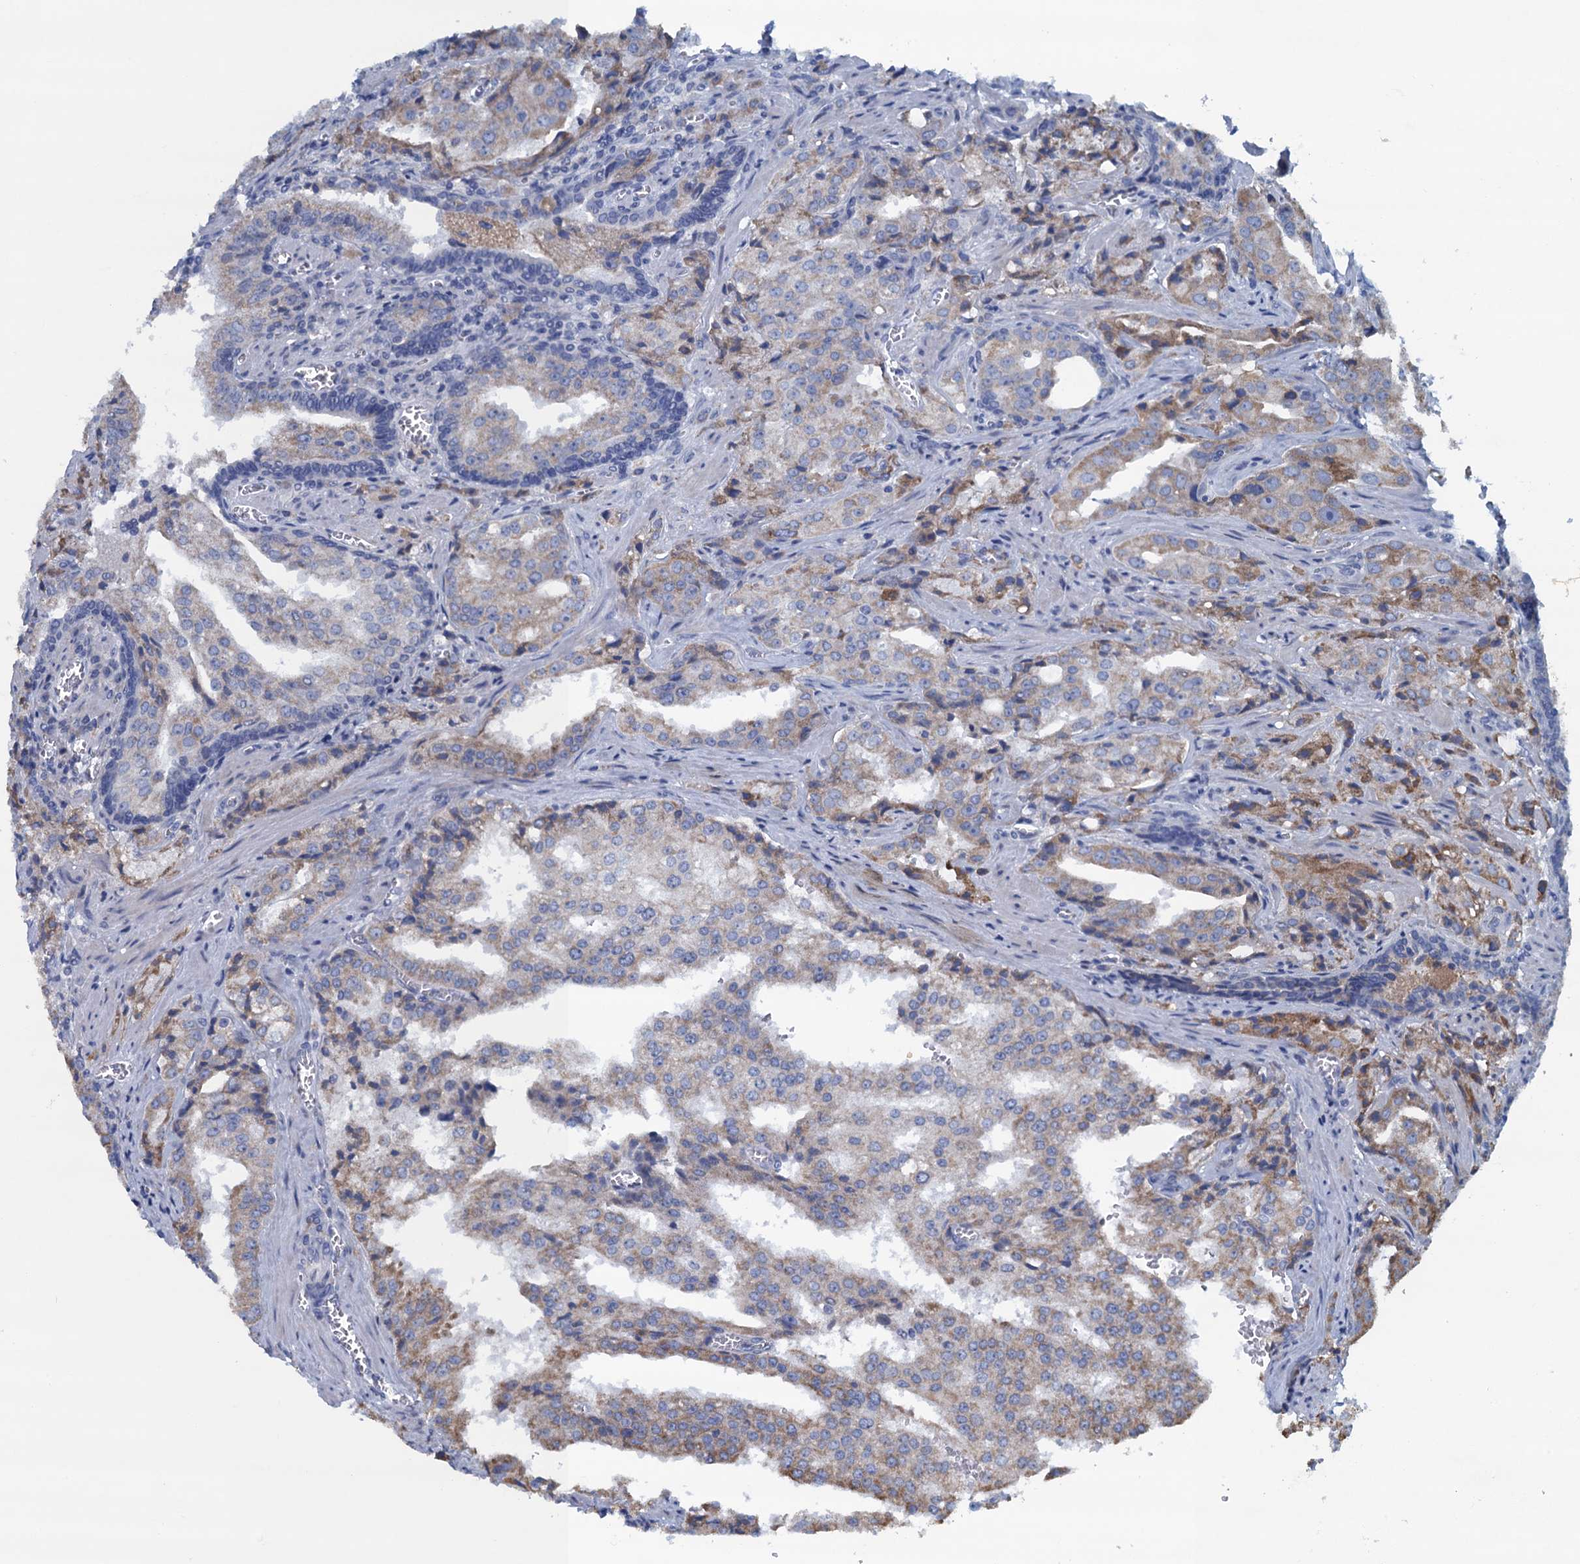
{"staining": {"intensity": "weak", "quantity": "<25%", "location": "cytoplasmic/membranous"}, "tissue": "prostate cancer", "cell_type": "Tumor cells", "image_type": "cancer", "snomed": [{"axis": "morphology", "description": "Adenocarcinoma, High grade"}, {"axis": "topography", "description": "Prostate"}], "caption": "The immunohistochemistry image has no significant positivity in tumor cells of high-grade adenocarcinoma (prostate) tissue.", "gene": "C10orf88", "patient": {"sex": "male", "age": 68}}